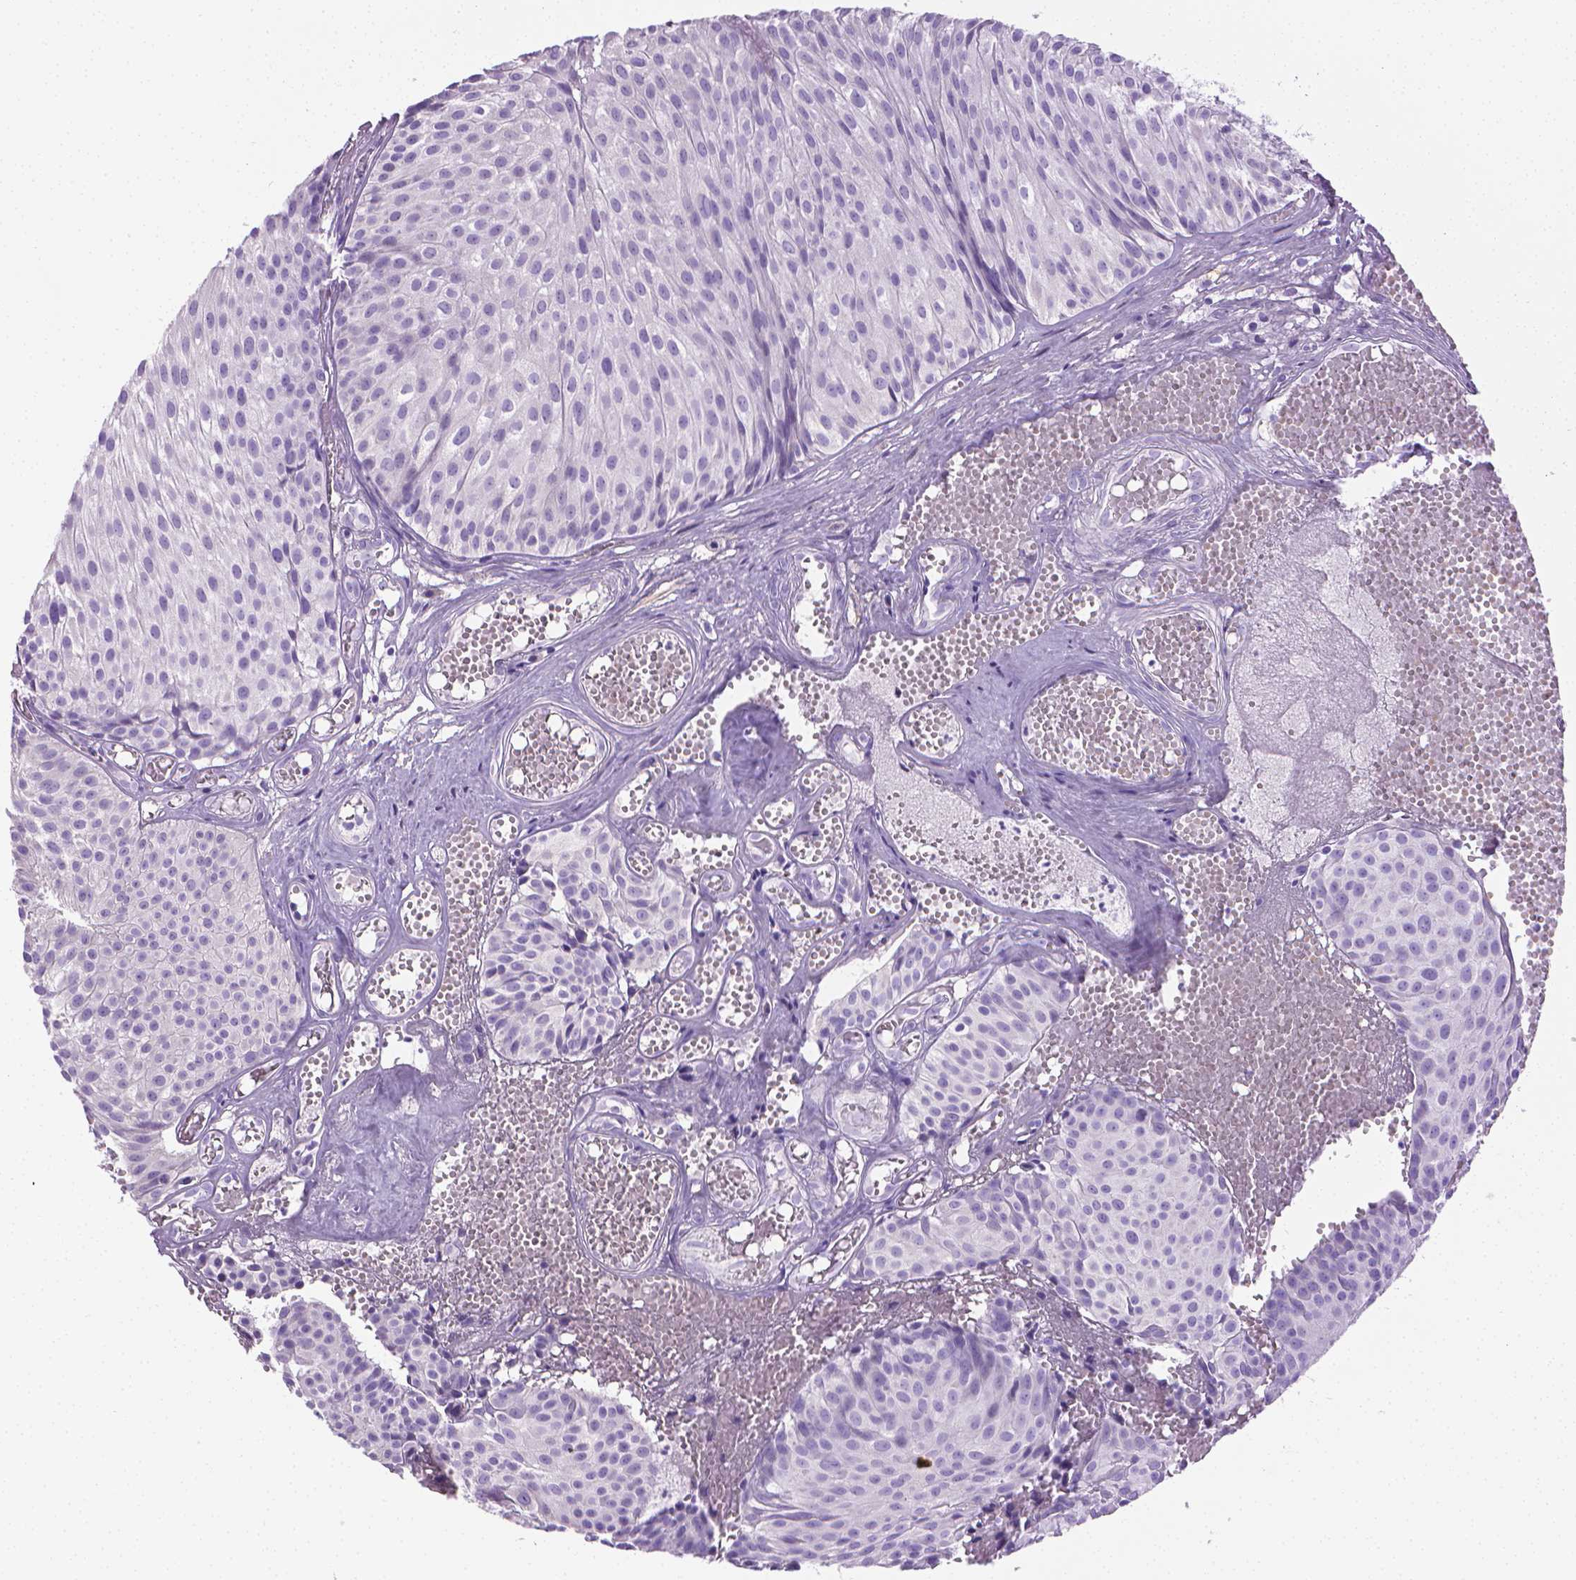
{"staining": {"intensity": "negative", "quantity": "none", "location": "none"}, "tissue": "urothelial cancer", "cell_type": "Tumor cells", "image_type": "cancer", "snomed": [{"axis": "morphology", "description": "Urothelial carcinoma, Low grade"}, {"axis": "topography", "description": "Urinary bladder"}], "caption": "Immunohistochemistry (IHC) of human urothelial carcinoma (low-grade) demonstrates no staining in tumor cells.", "gene": "PNMA2", "patient": {"sex": "male", "age": 63}}